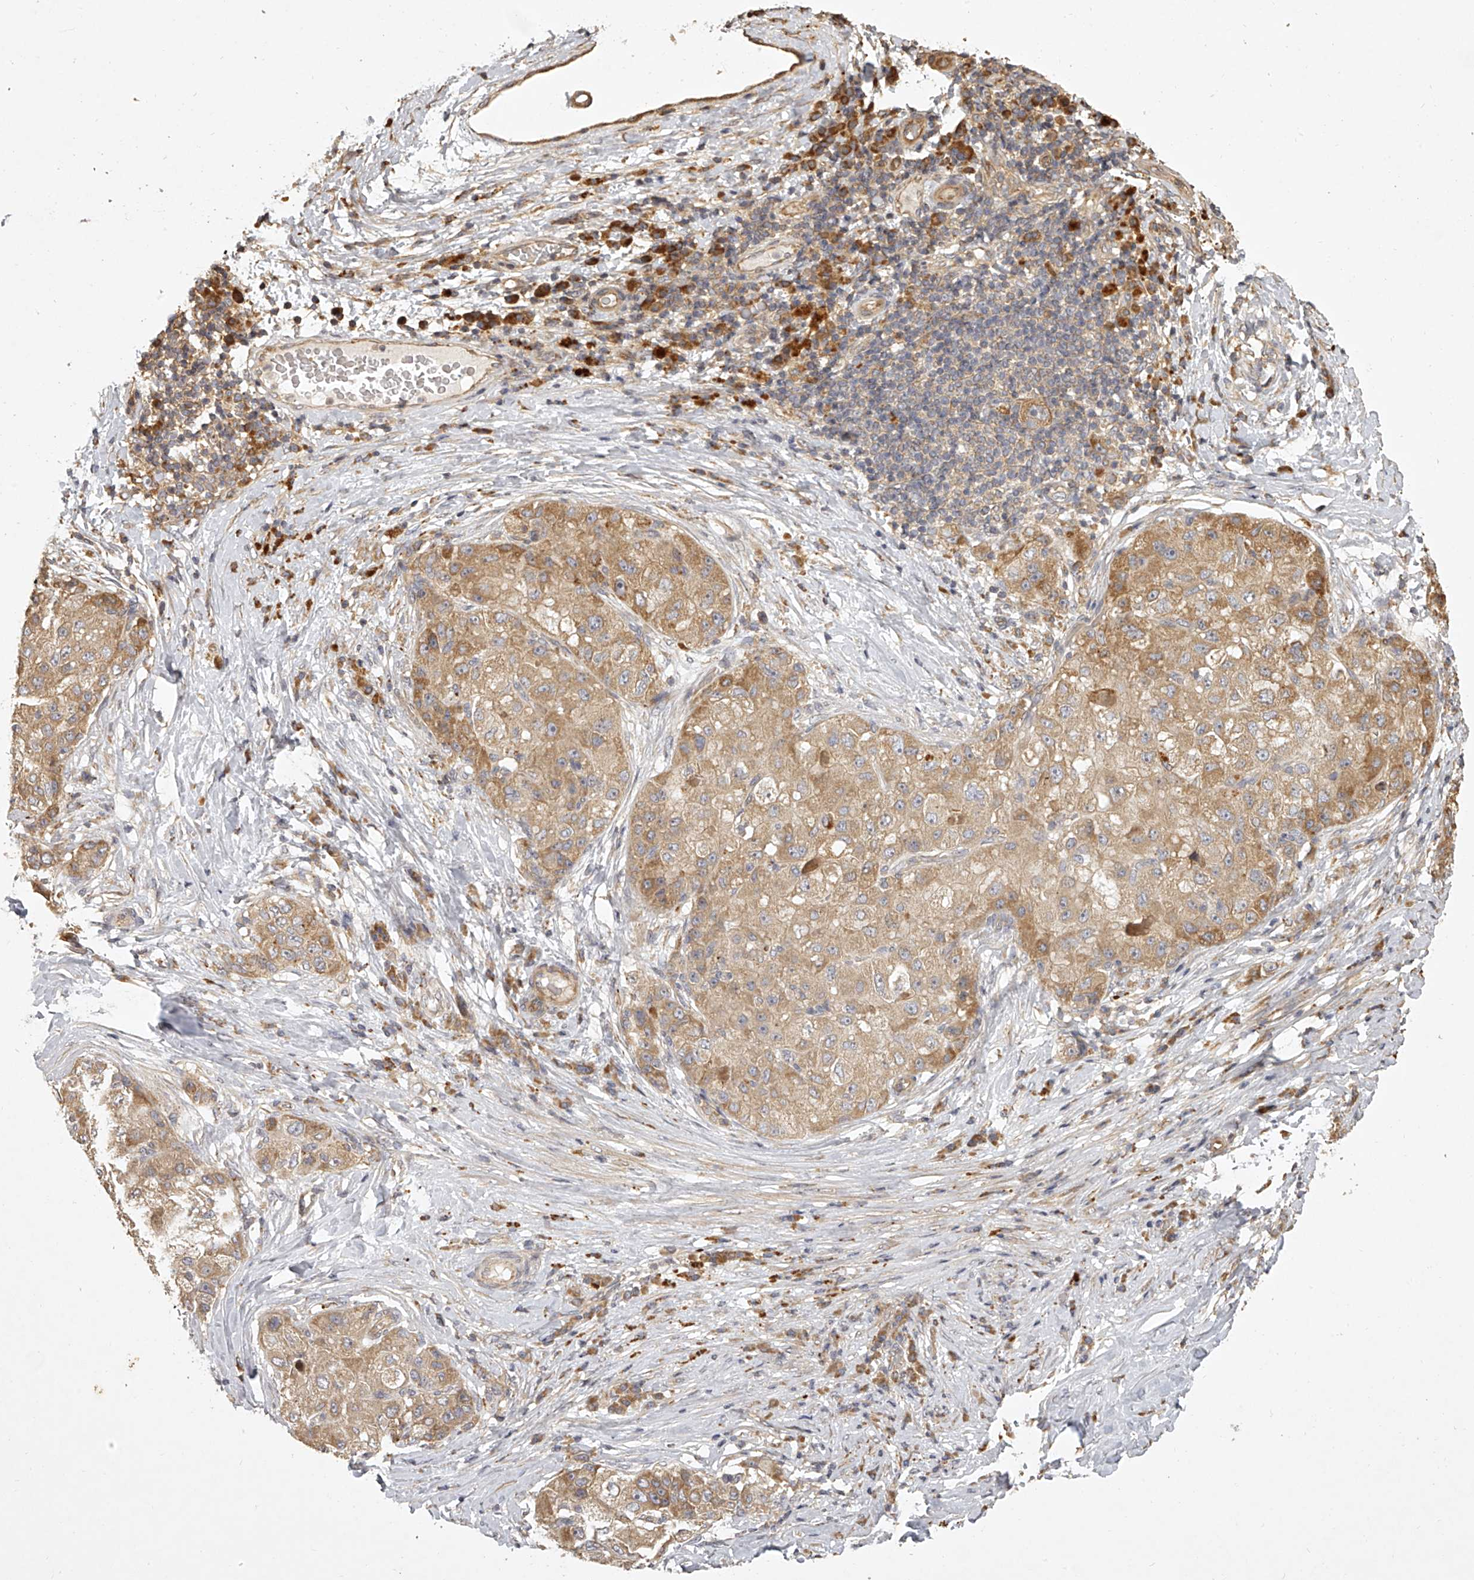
{"staining": {"intensity": "moderate", "quantity": ">75%", "location": "cytoplasmic/membranous"}, "tissue": "liver cancer", "cell_type": "Tumor cells", "image_type": "cancer", "snomed": [{"axis": "morphology", "description": "Carcinoma, Hepatocellular, NOS"}, {"axis": "topography", "description": "Liver"}], "caption": "Human liver hepatocellular carcinoma stained for a protein (brown) shows moderate cytoplasmic/membranous positive positivity in approximately >75% of tumor cells.", "gene": "DOCK9", "patient": {"sex": "male", "age": 80}}